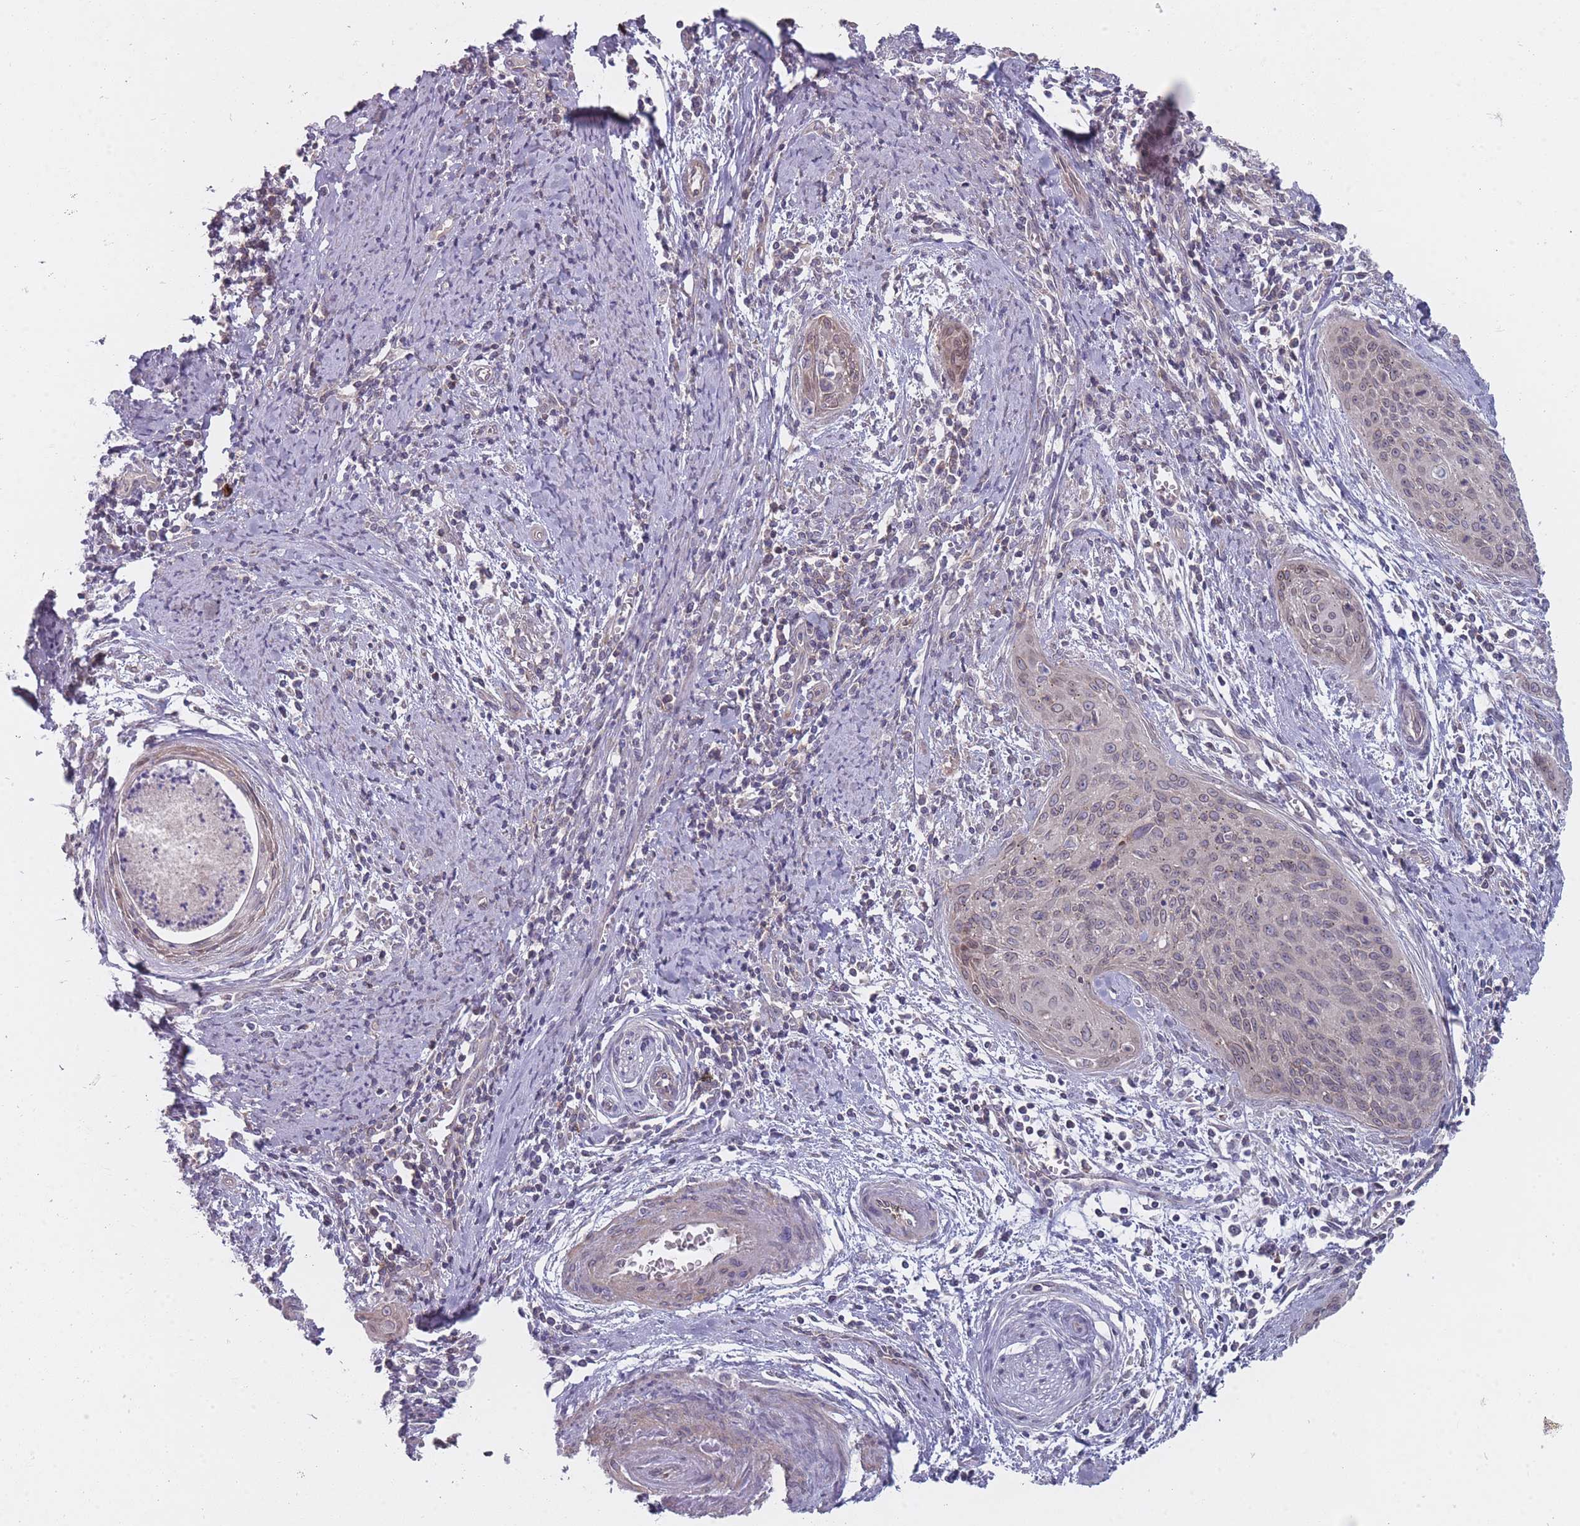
{"staining": {"intensity": "weak", "quantity": "<25%", "location": "nuclear"}, "tissue": "cervical cancer", "cell_type": "Tumor cells", "image_type": "cancer", "snomed": [{"axis": "morphology", "description": "Squamous cell carcinoma, NOS"}, {"axis": "topography", "description": "Cervix"}], "caption": "Protein analysis of cervical cancer (squamous cell carcinoma) reveals no significant staining in tumor cells.", "gene": "PCDH12", "patient": {"sex": "female", "age": 55}}